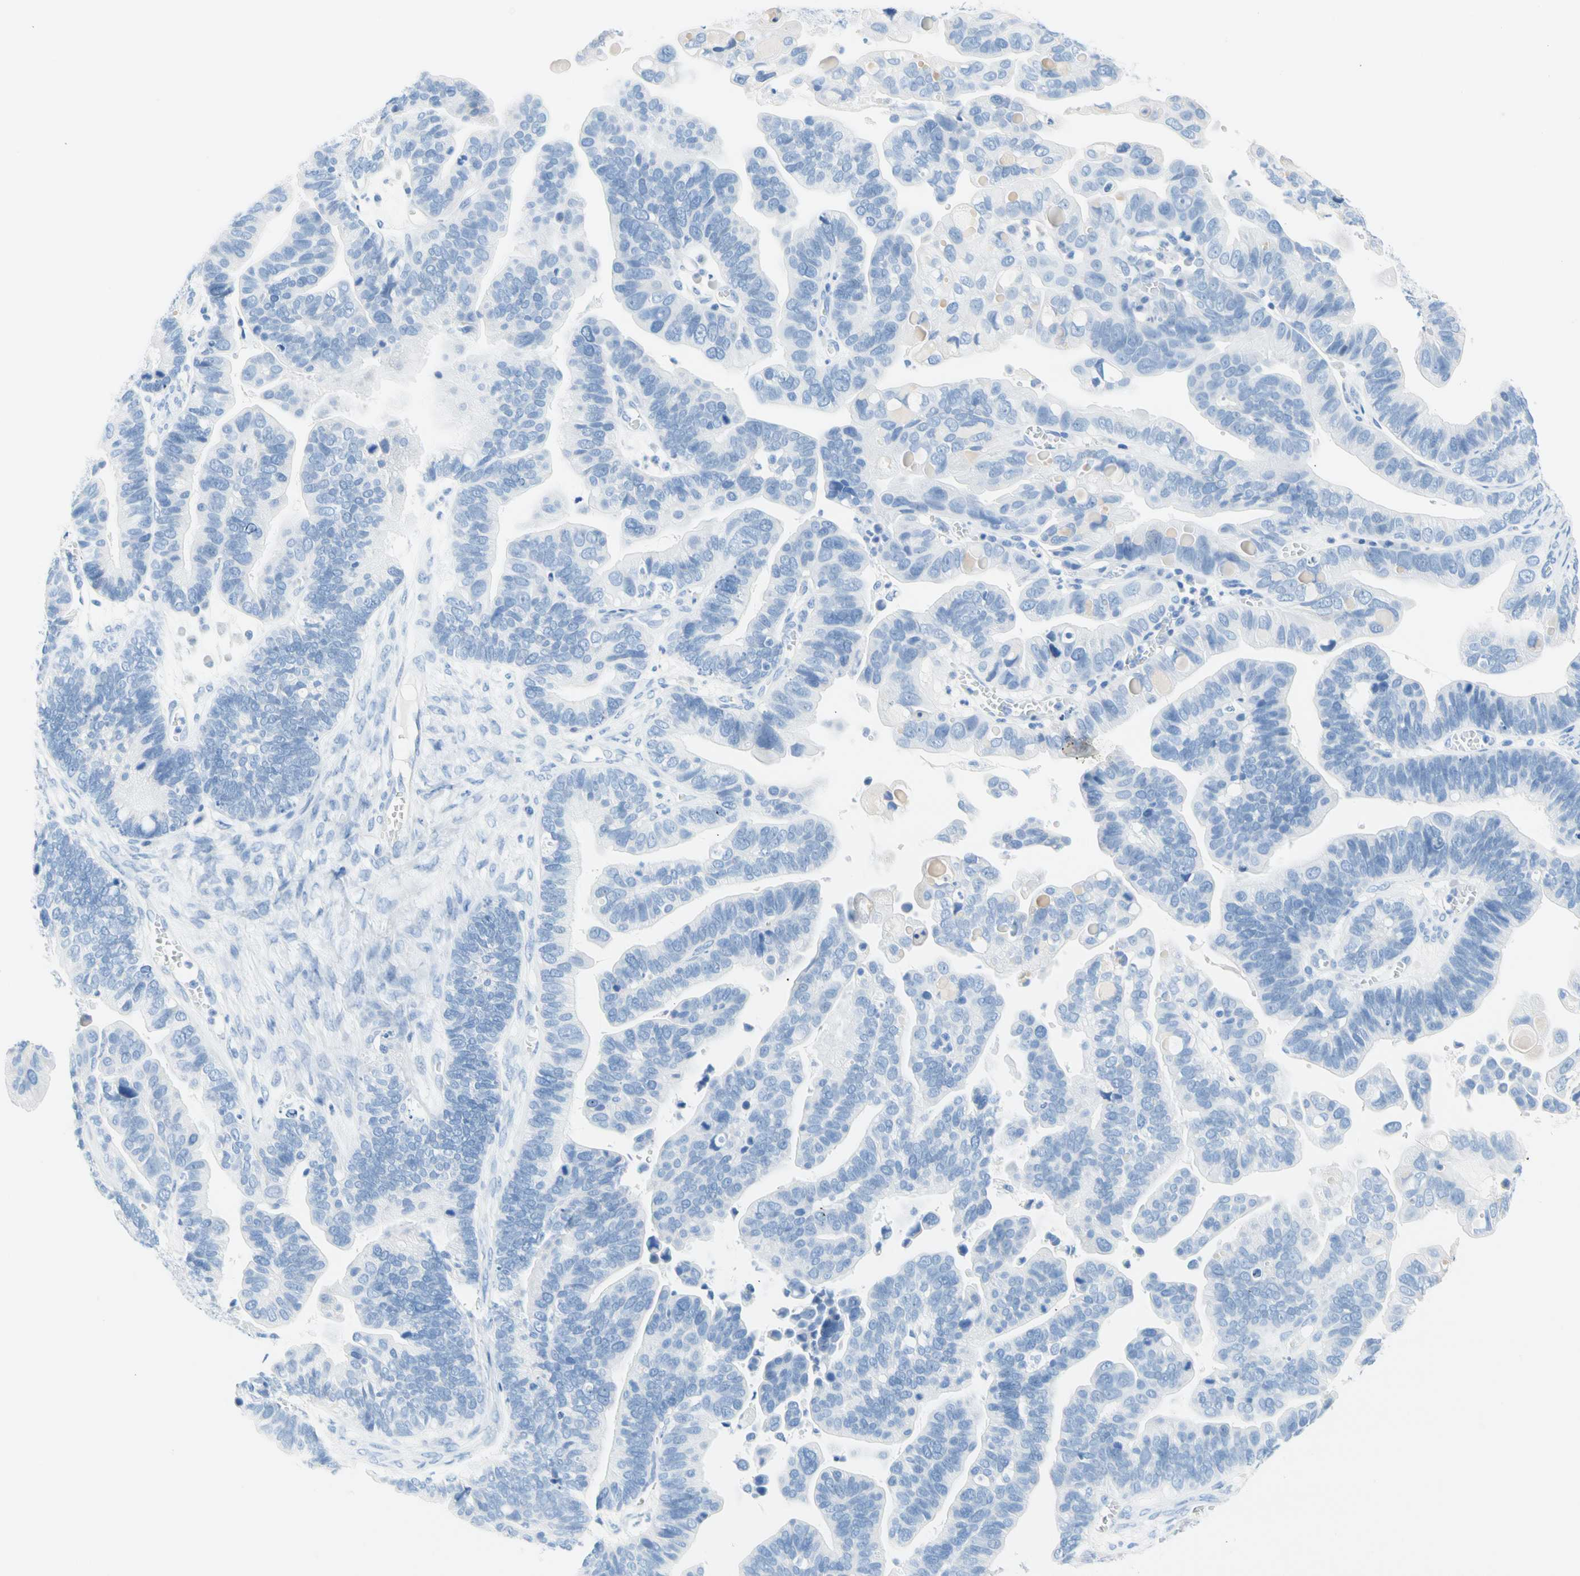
{"staining": {"intensity": "negative", "quantity": "none", "location": "none"}, "tissue": "ovarian cancer", "cell_type": "Tumor cells", "image_type": "cancer", "snomed": [{"axis": "morphology", "description": "Cystadenocarcinoma, serous, NOS"}, {"axis": "topography", "description": "Ovary"}], "caption": "Histopathology image shows no protein positivity in tumor cells of ovarian serous cystadenocarcinoma tissue. (DAB (3,3'-diaminobenzidine) immunohistochemistry, high magnification).", "gene": "CEL", "patient": {"sex": "female", "age": 56}}